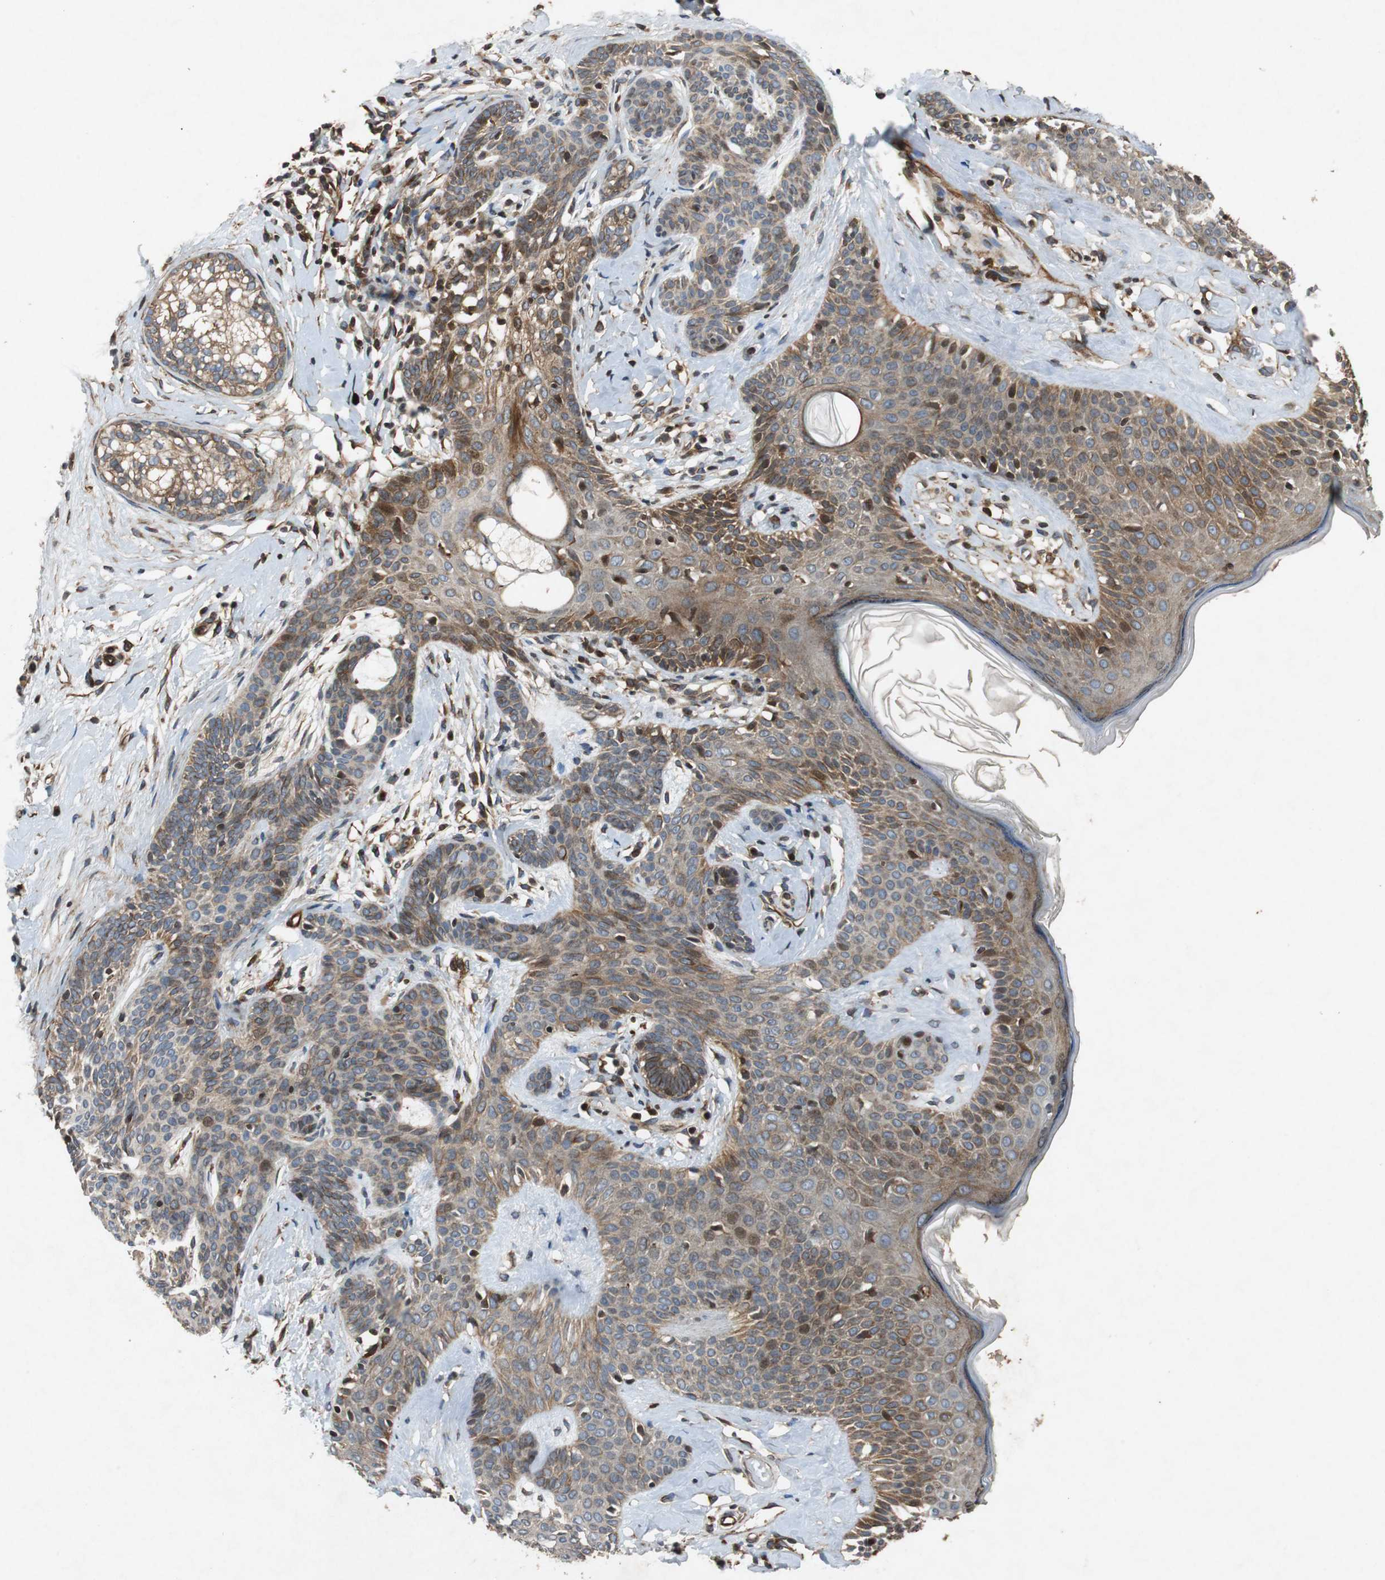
{"staining": {"intensity": "moderate", "quantity": "25%-75%", "location": "cytoplasmic/membranous"}, "tissue": "skin cancer", "cell_type": "Tumor cells", "image_type": "cancer", "snomed": [{"axis": "morphology", "description": "Developmental malformation"}, {"axis": "morphology", "description": "Basal cell carcinoma"}, {"axis": "topography", "description": "Skin"}], "caption": "Protein expression analysis of human skin basal cell carcinoma reveals moderate cytoplasmic/membranous positivity in about 25%-75% of tumor cells. Immunohistochemistry stains the protein in brown and the nuclei are stained blue.", "gene": "TUBA4A", "patient": {"sex": "female", "age": 62}}